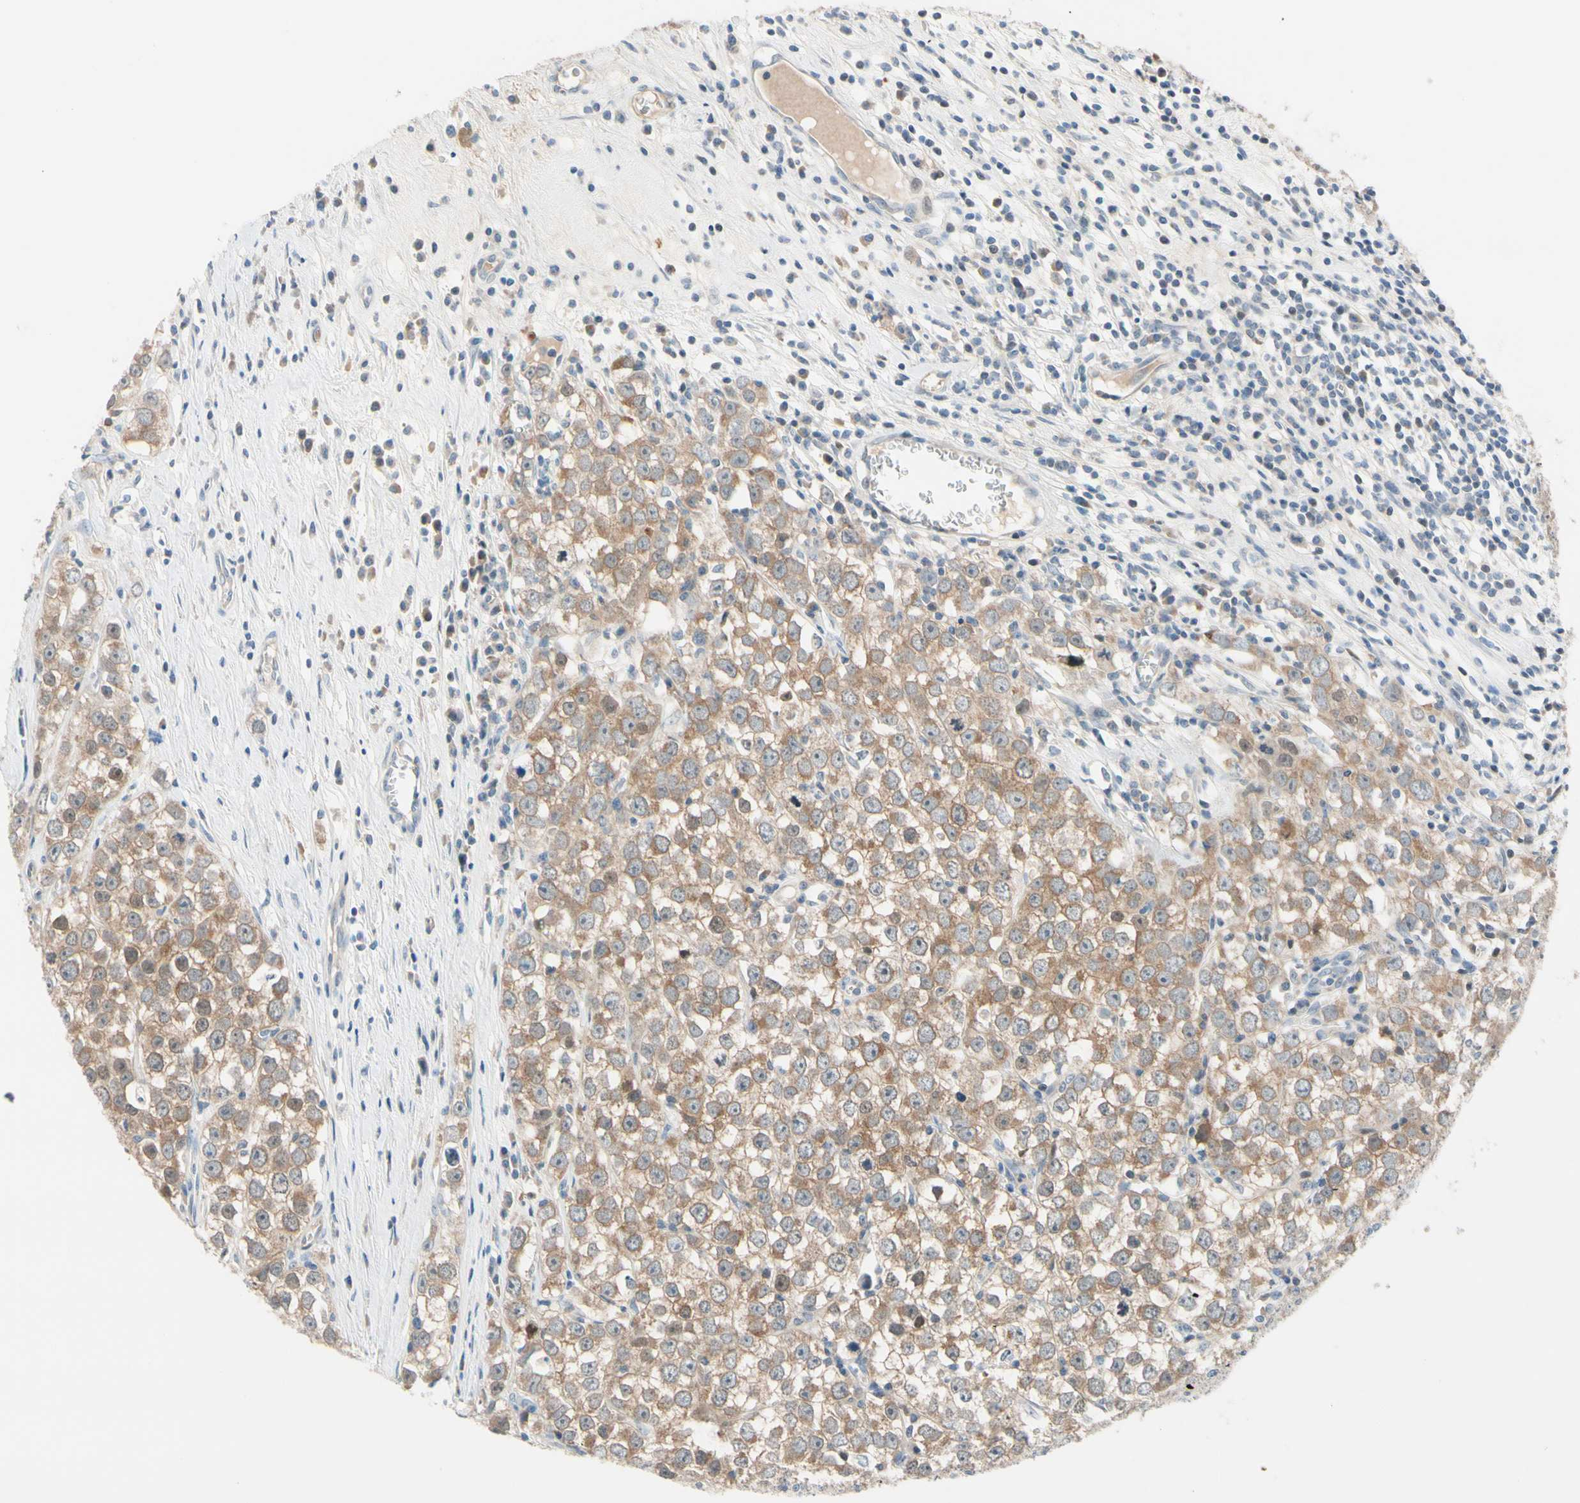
{"staining": {"intensity": "moderate", "quantity": ">75%", "location": "cytoplasmic/membranous"}, "tissue": "testis cancer", "cell_type": "Tumor cells", "image_type": "cancer", "snomed": [{"axis": "morphology", "description": "Seminoma, NOS"}, {"axis": "morphology", "description": "Carcinoma, Embryonal, NOS"}, {"axis": "topography", "description": "Testis"}], "caption": "Brown immunohistochemical staining in testis cancer (seminoma) reveals moderate cytoplasmic/membranous staining in approximately >75% of tumor cells.", "gene": "CFAP36", "patient": {"sex": "male", "age": 52}}